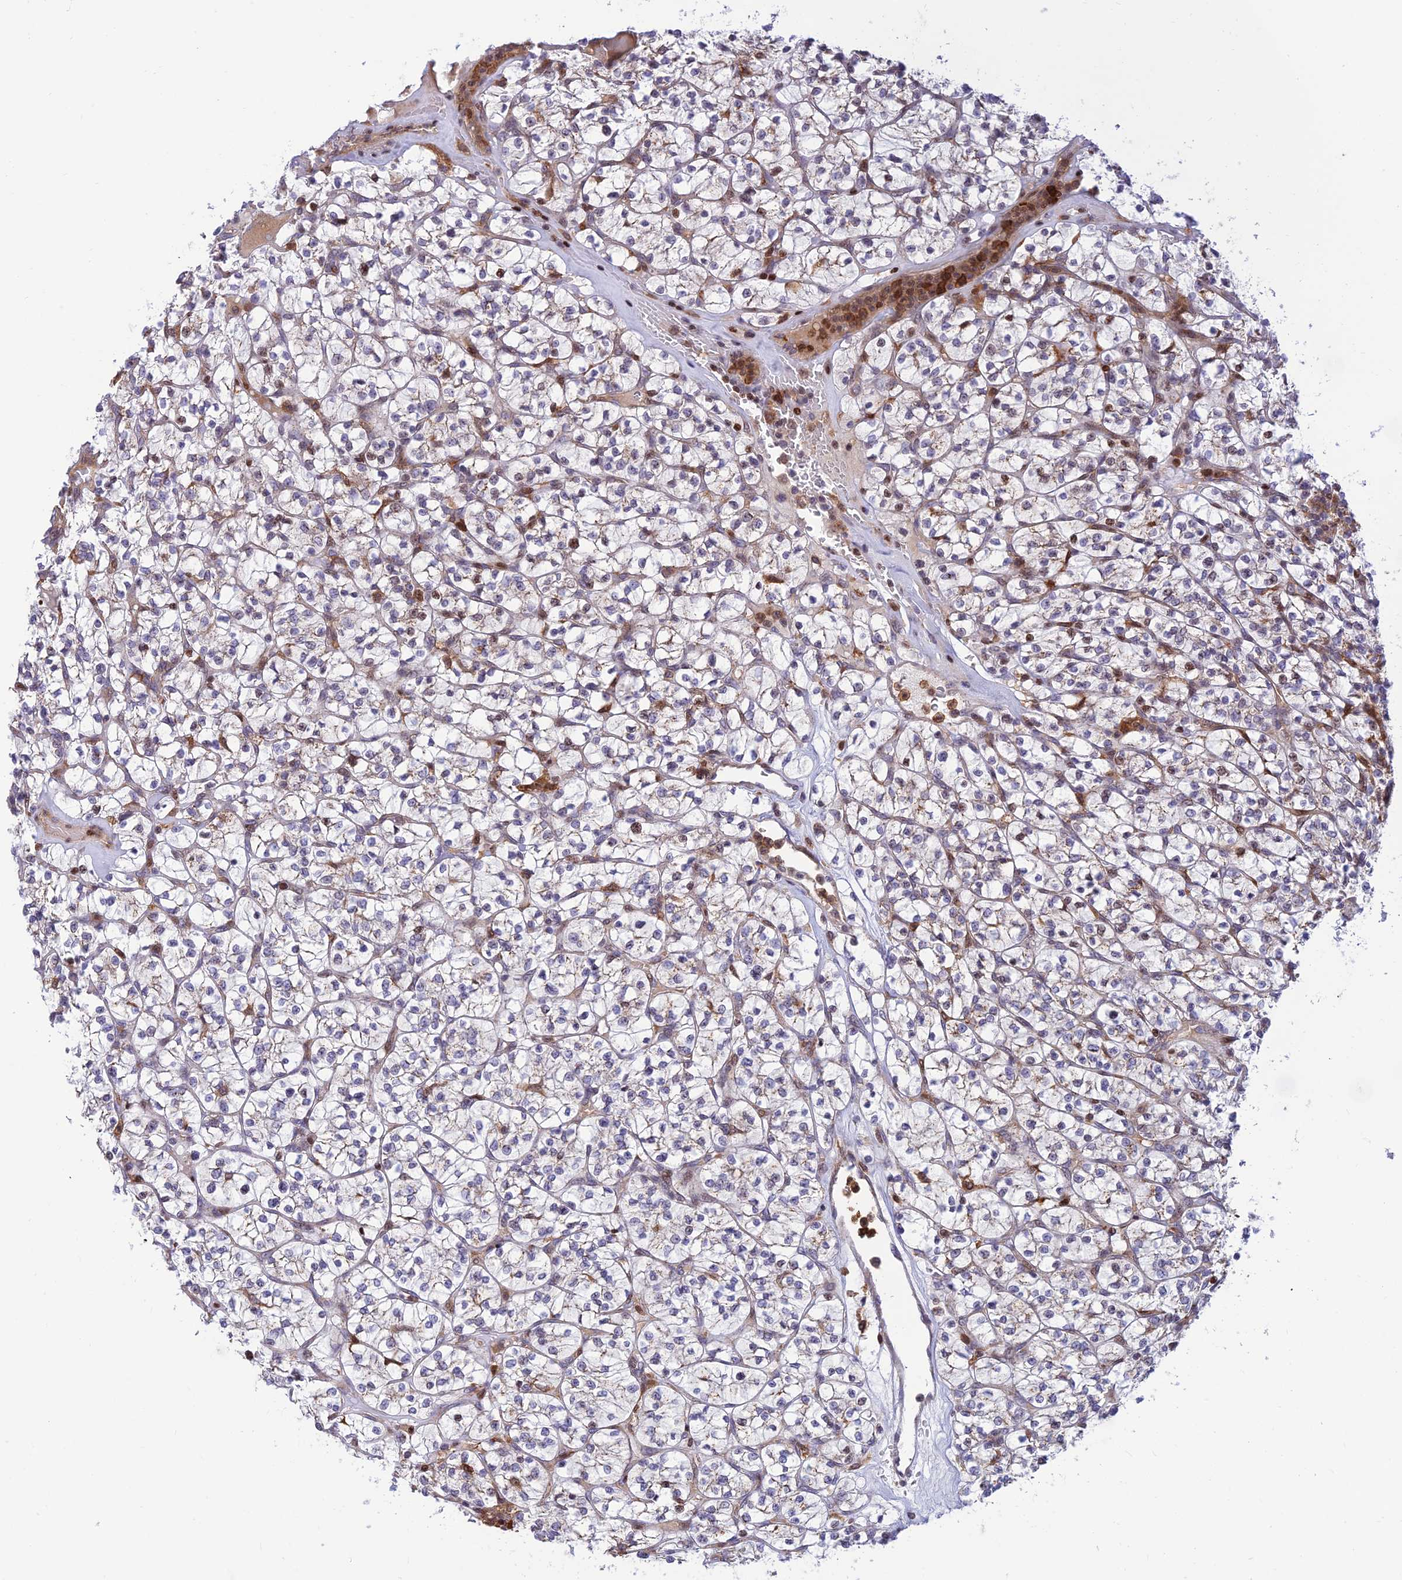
{"staining": {"intensity": "negative", "quantity": "none", "location": "none"}, "tissue": "renal cancer", "cell_type": "Tumor cells", "image_type": "cancer", "snomed": [{"axis": "morphology", "description": "Adenocarcinoma, NOS"}, {"axis": "topography", "description": "Kidney"}], "caption": "IHC micrograph of neoplastic tissue: renal adenocarcinoma stained with DAB (3,3'-diaminobenzidine) shows no significant protein positivity in tumor cells.", "gene": "FAM186B", "patient": {"sex": "female", "age": 64}}